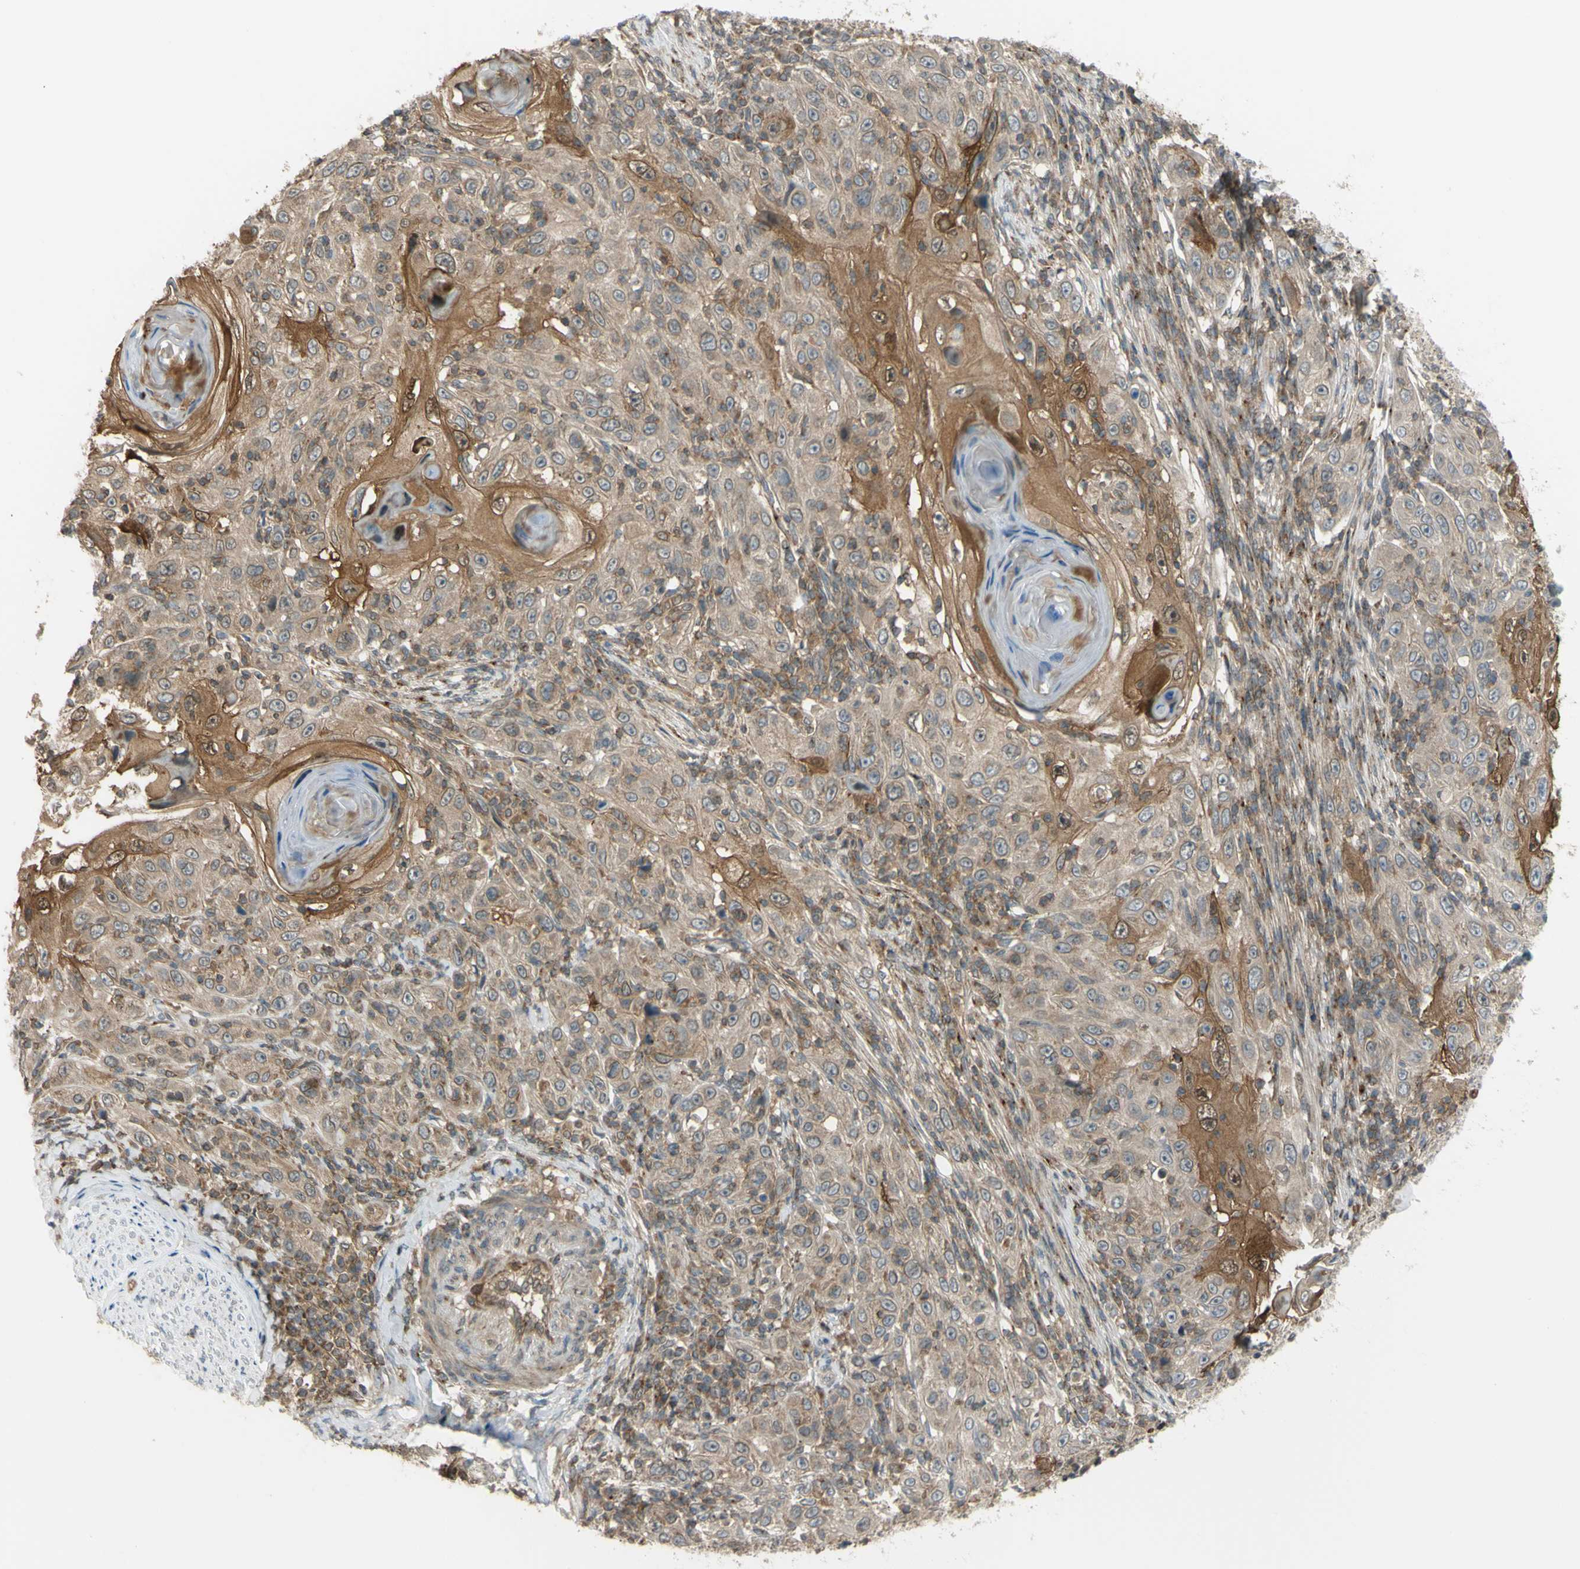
{"staining": {"intensity": "weak", "quantity": "25%-75%", "location": "cytoplasmic/membranous,nuclear"}, "tissue": "skin cancer", "cell_type": "Tumor cells", "image_type": "cancer", "snomed": [{"axis": "morphology", "description": "Squamous cell carcinoma, NOS"}, {"axis": "topography", "description": "Skin"}], "caption": "This image demonstrates immunohistochemistry staining of skin cancer (squamous cell carcinoma), with low weak cytoplasmic/membranous and nuclear staining in approximately 25%-75% of tumor cells.", "gene": "FLII", "patient": {"sex": "female", "age": 88}}